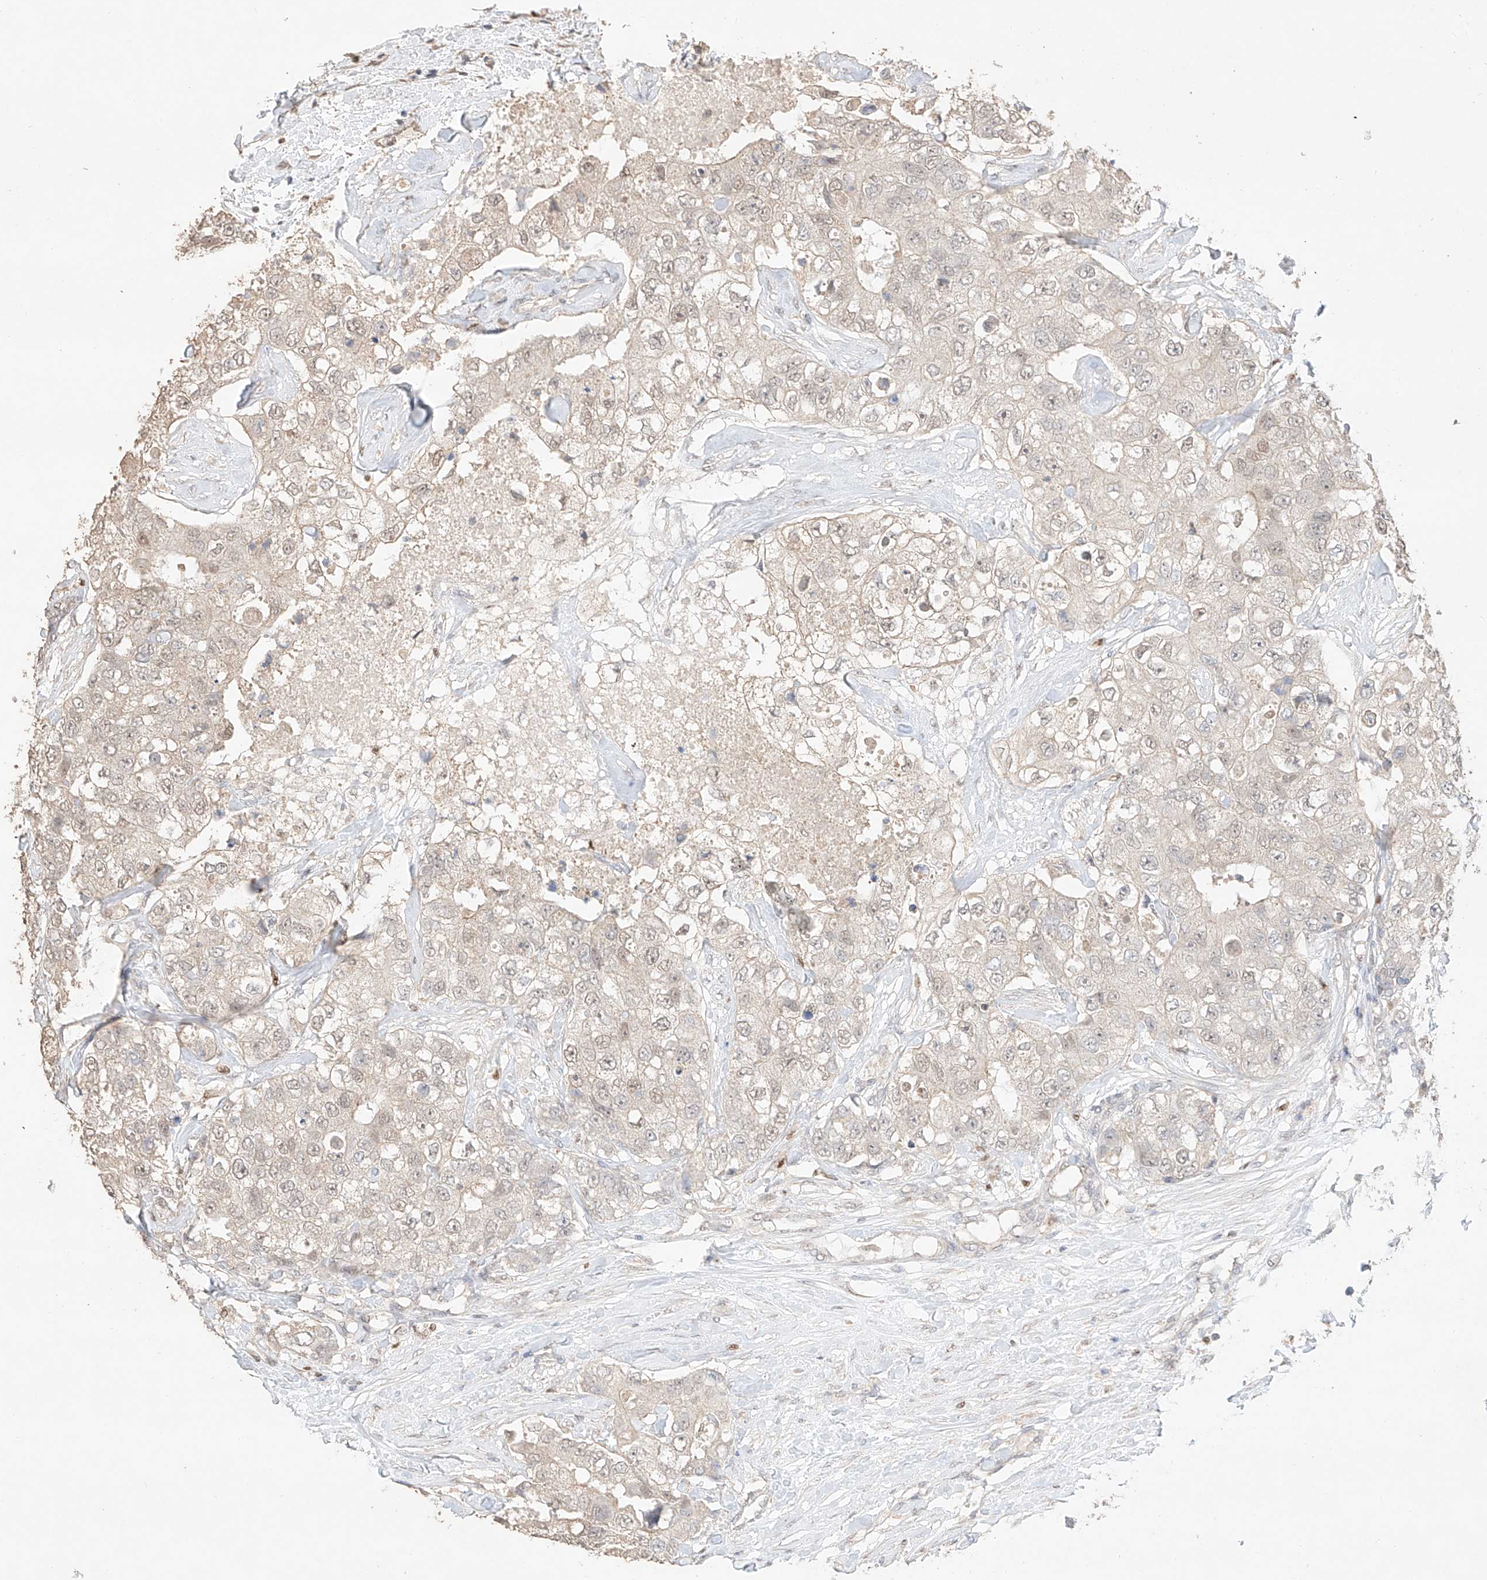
{"staining": {"intensity": "negative", "quantity": "none", "location": "none"}, "tissue": "breast cancer", "cell_type": "Tumor cells", "image_type": "cancer", "snomed": [{"axis": "morphology", "description": "Duct carcinoma"}, {"axis": "topography", "description": "Breast"}], "caption": "Immunohistochemistry (IHC) micrograph of breast infiltrating ductal carcinoma stained for a protein (brown), which reveals no staining in tumor cells.", "gene": "APIP", "patient": {"sex": "female", "age": 62}}